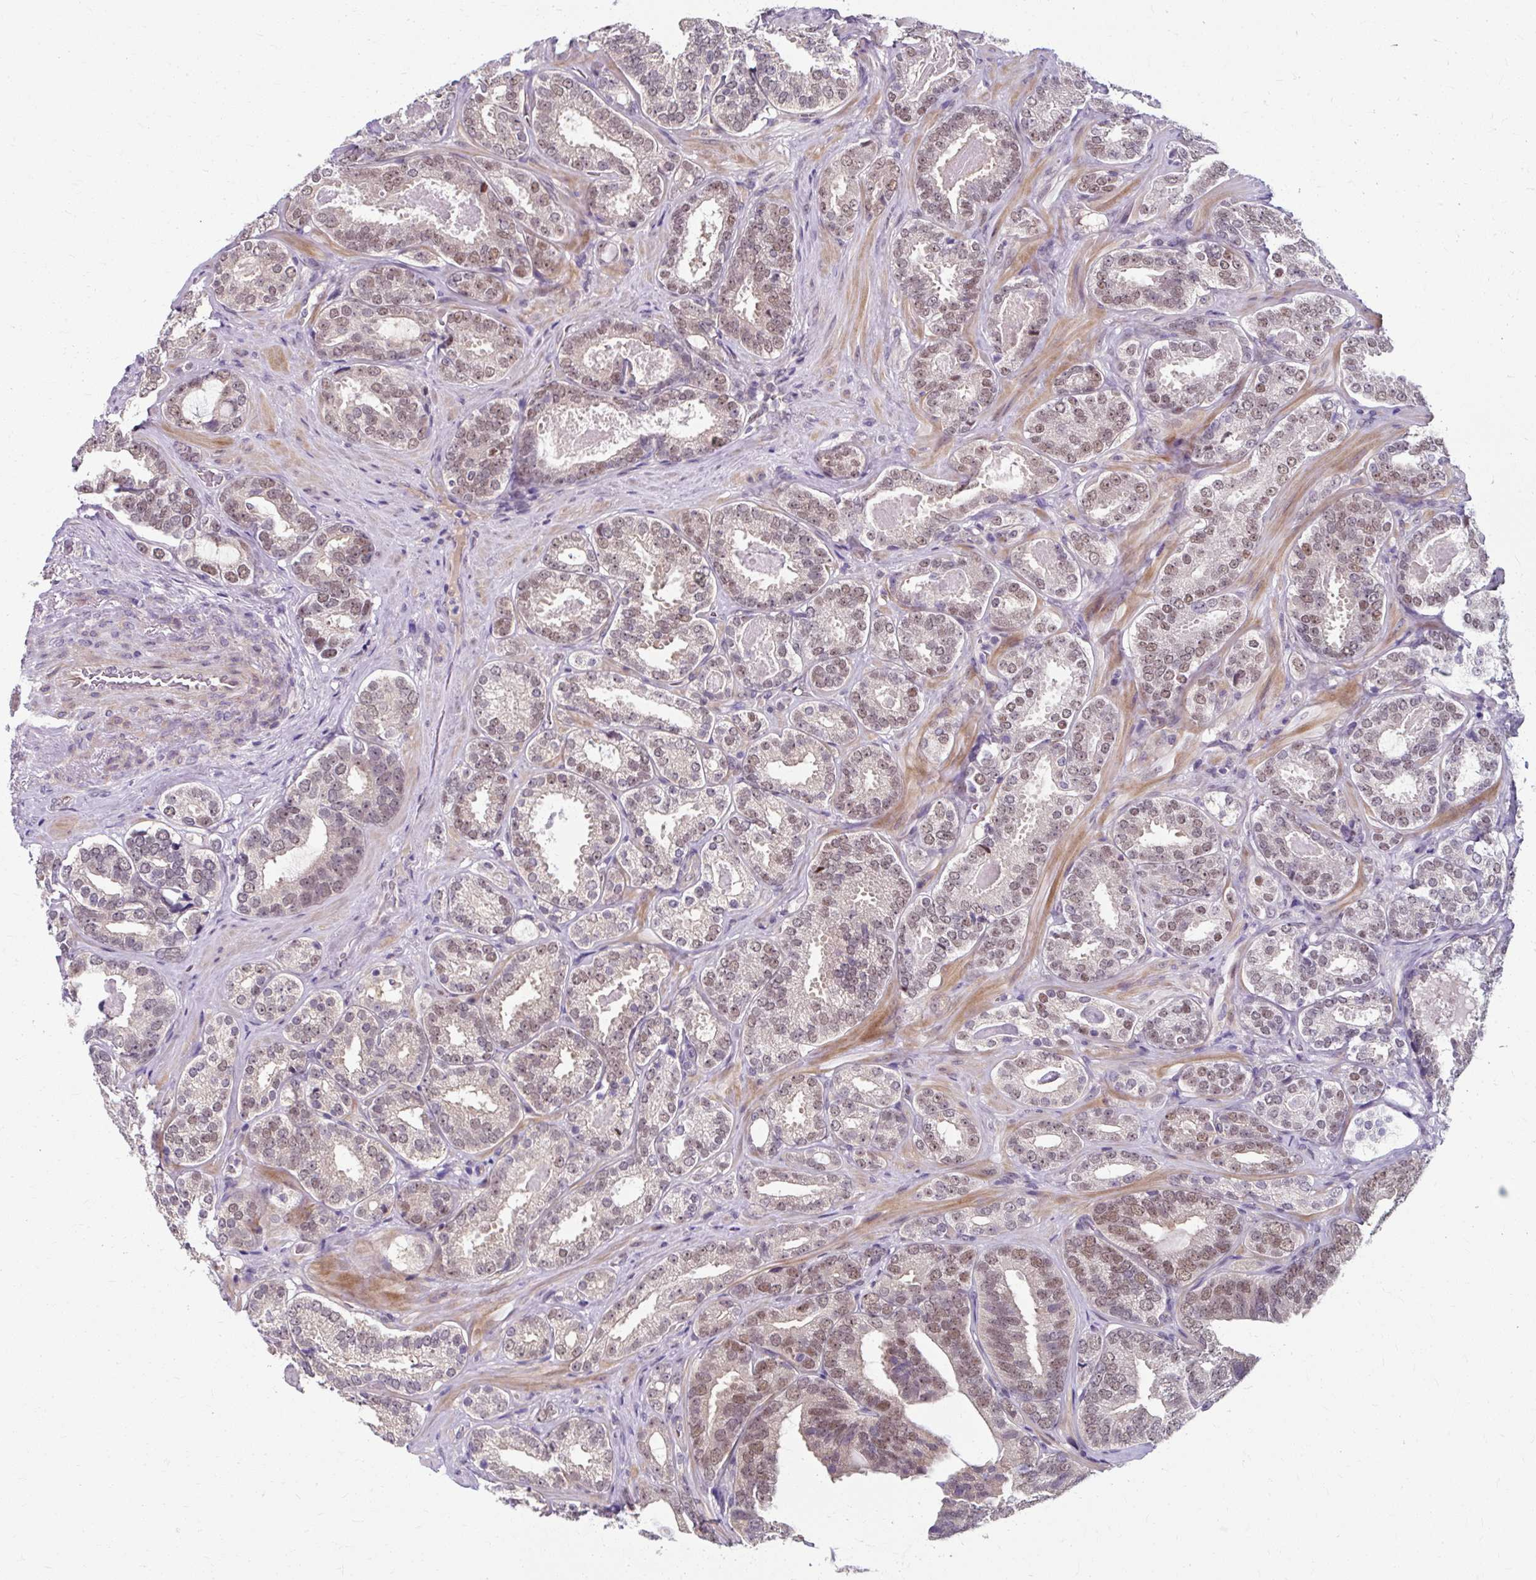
{"staining": {"intensity": "weak", "quantity": ">75%", "location": "nuclear"}, "tissue": "prostate cancer", "cell_type": "Tumor cells", "image_type": "cancer", "snomed": [{"axis": "morphology", "description": "Adenocarcinoma, High grade"}, {"axis": "topography", "description": "Prostate"}], "caption": "This histopathology image demonstrates prostate cancer stained with immunohistochemistry (IHC) to label a protein in brown. The nuclear of tumor cells show weak positivity for the protein. Nuclei are counter-stained blue.", "gene": "ZNF555", "patient": {"sex": "male", "age": 65}}